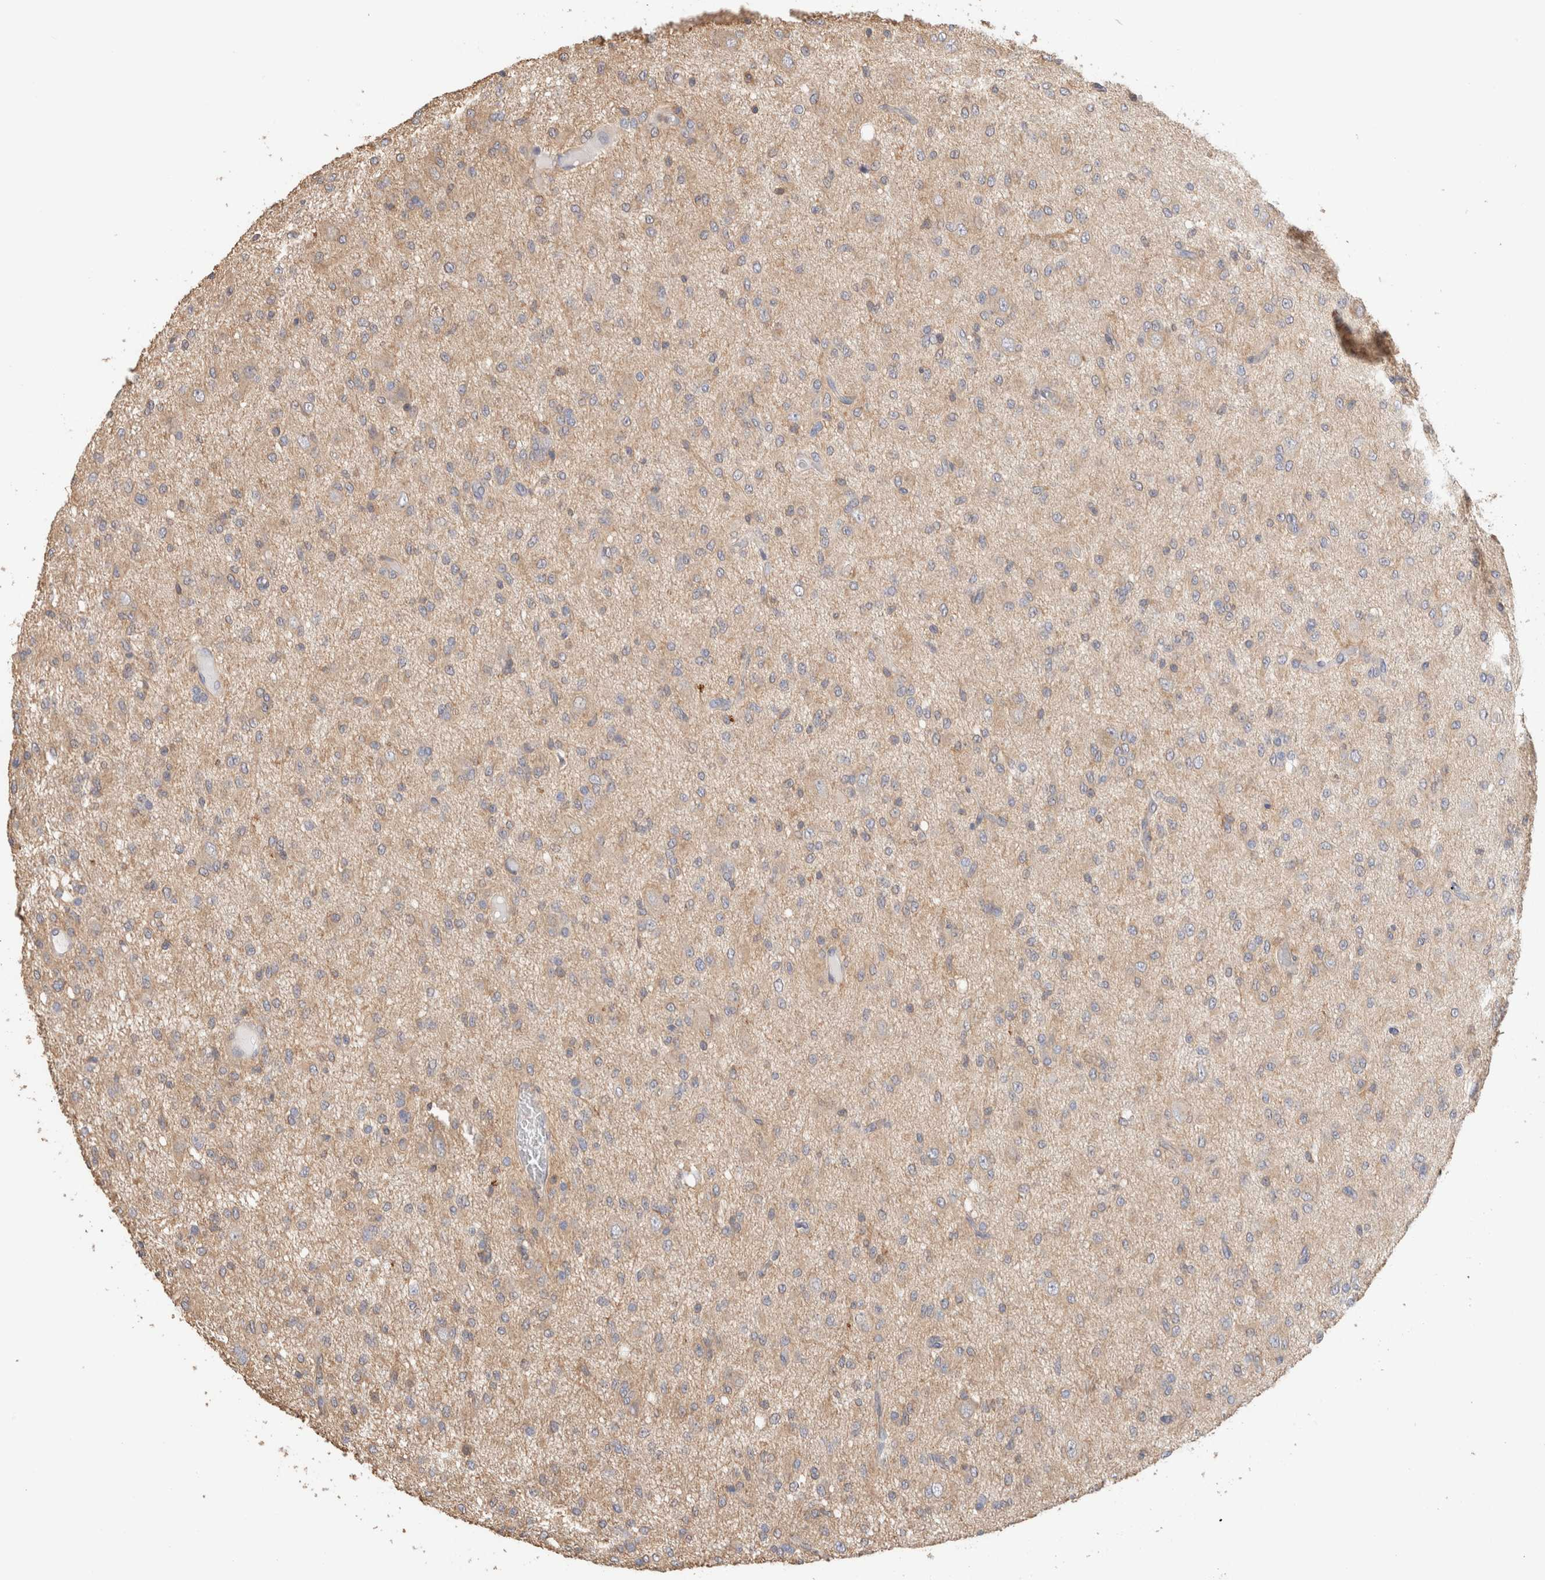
{"staining": {"intensity": "weak", "quantity": "<25%", "location": "cytoplasmic/membranous"}, "tissue": "glioma", "cell_type": "Tumor cells", "image_type": "cancer", "snomed": [{"axis": "morphology", "description": "Glioma, malignant, High grade"}, {"axis": "topography", "description": "Brain"}], "caption": "IHC image of neoplastic tissue: human glioma stained with DAB (3,3'-diaminobenzidine) exhibits no significant protein expression in tumor cells.", "gene": "CFAP418", "patient": {"sex": "female", "age": 59}}